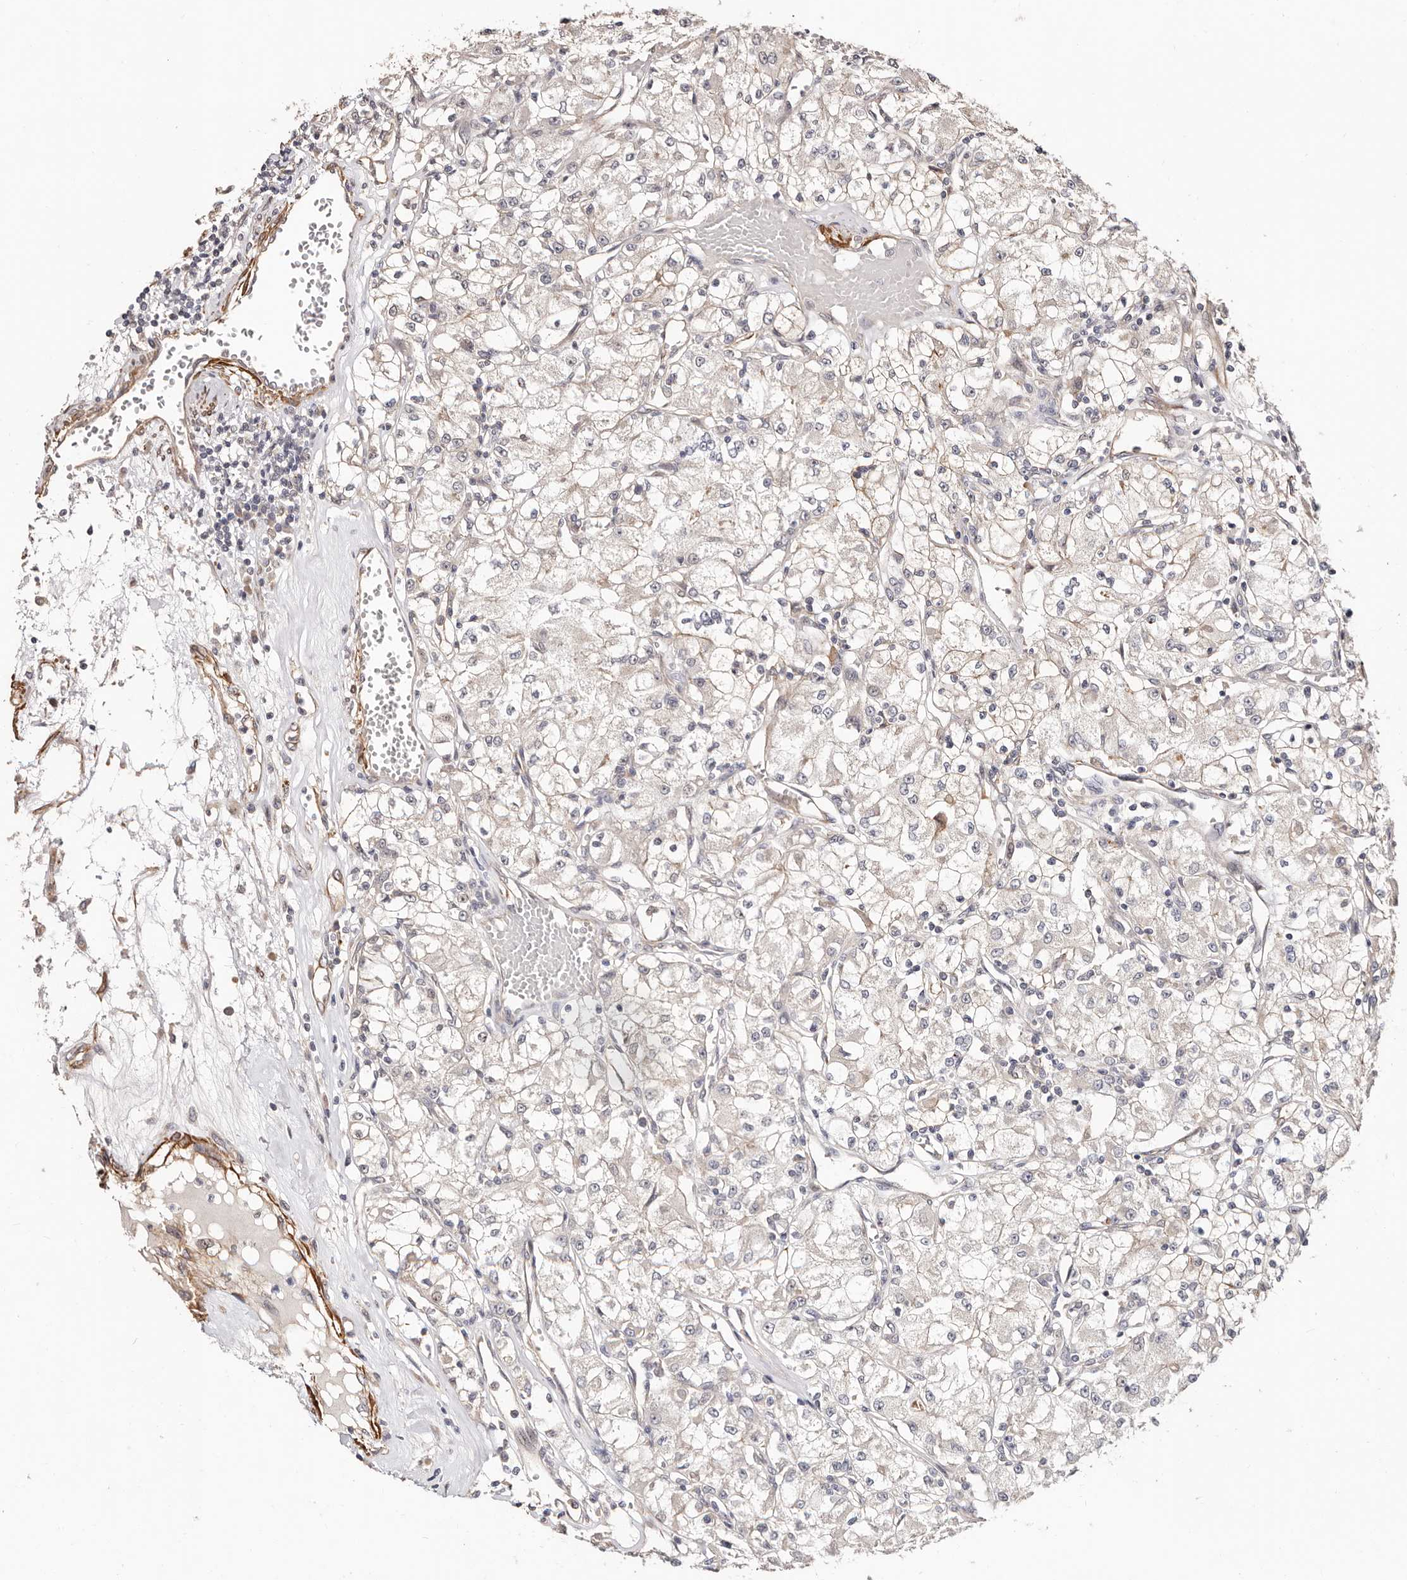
{"staining": {"intensity": "negative", "quantity": "none", "location": "none"}, "tissue": "renal cancer", "cell_type": "Tumor cells", "image_type": "cancer", "snomed": [{"axis": "morphology", "description": "Adenocarcinoma, NOS"}, {"axis": "topography", "description": "Kidney"}], "caption": "A micrograph of human adenocarcinoma (renal) is negative for staining in tumor cells. (Stains: DAB immunohistochemistry with hematoxylin counter stain, Microscopy: brightfield microscopy at high magnification).", "gene": "TRIP13", "patient": {"sex": "female", "age": 59}}